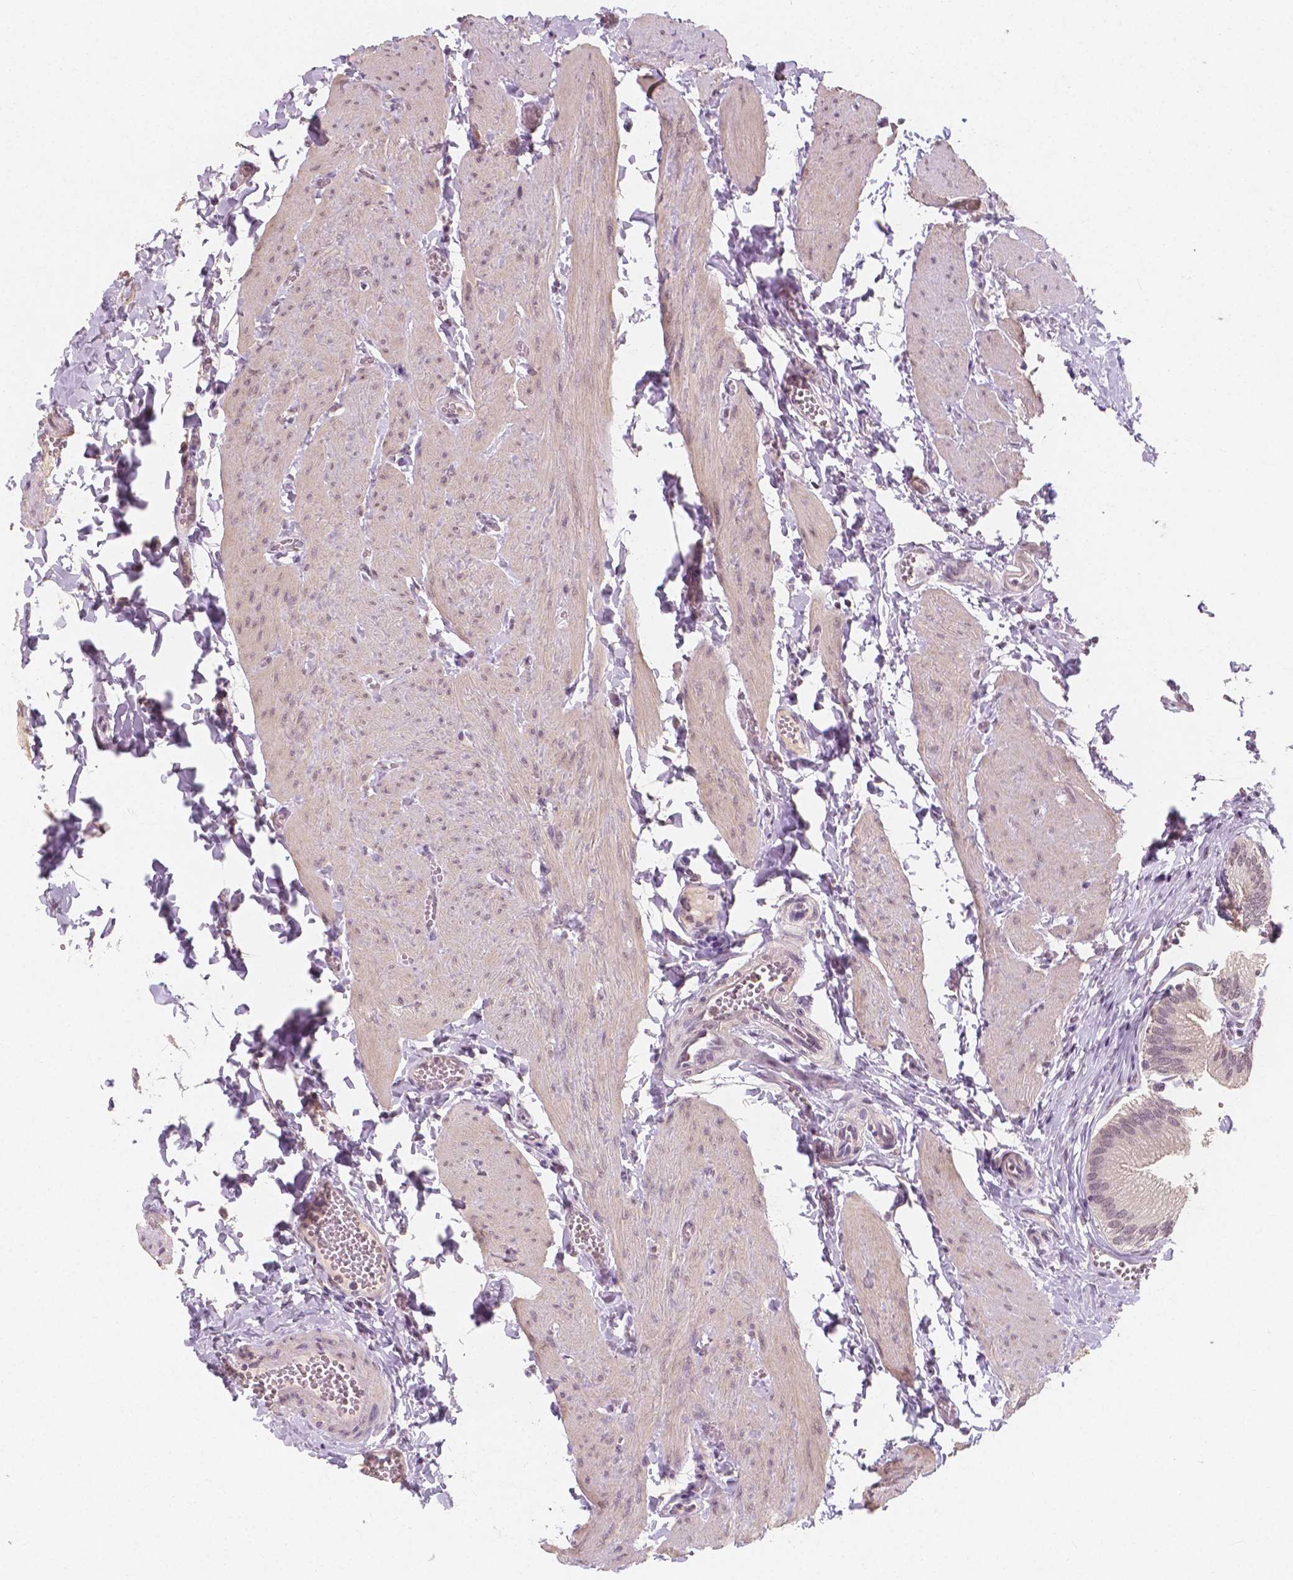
{"staining": {"intensity": "weak", "quantity": "25%-75%", "location": "nuclear"}, "tissue": "gallbladder", "cell_type": "Glandular cells", "image_type": "normal", "snomed": [{"axis": "morphology", "description": "Normal tissue, NOS"}, {"axis": "topography", "description": "Gallbladder"}, {"axis": "topography", "description": "Peripheral nerve tissue"}], "caption": "A brown stain labels weak nuclear positivity of a protein in glandular cells of unremarkable gallbladder.", "gene": "NOLC1", "patient": {"sex": "male", "age": 17}}